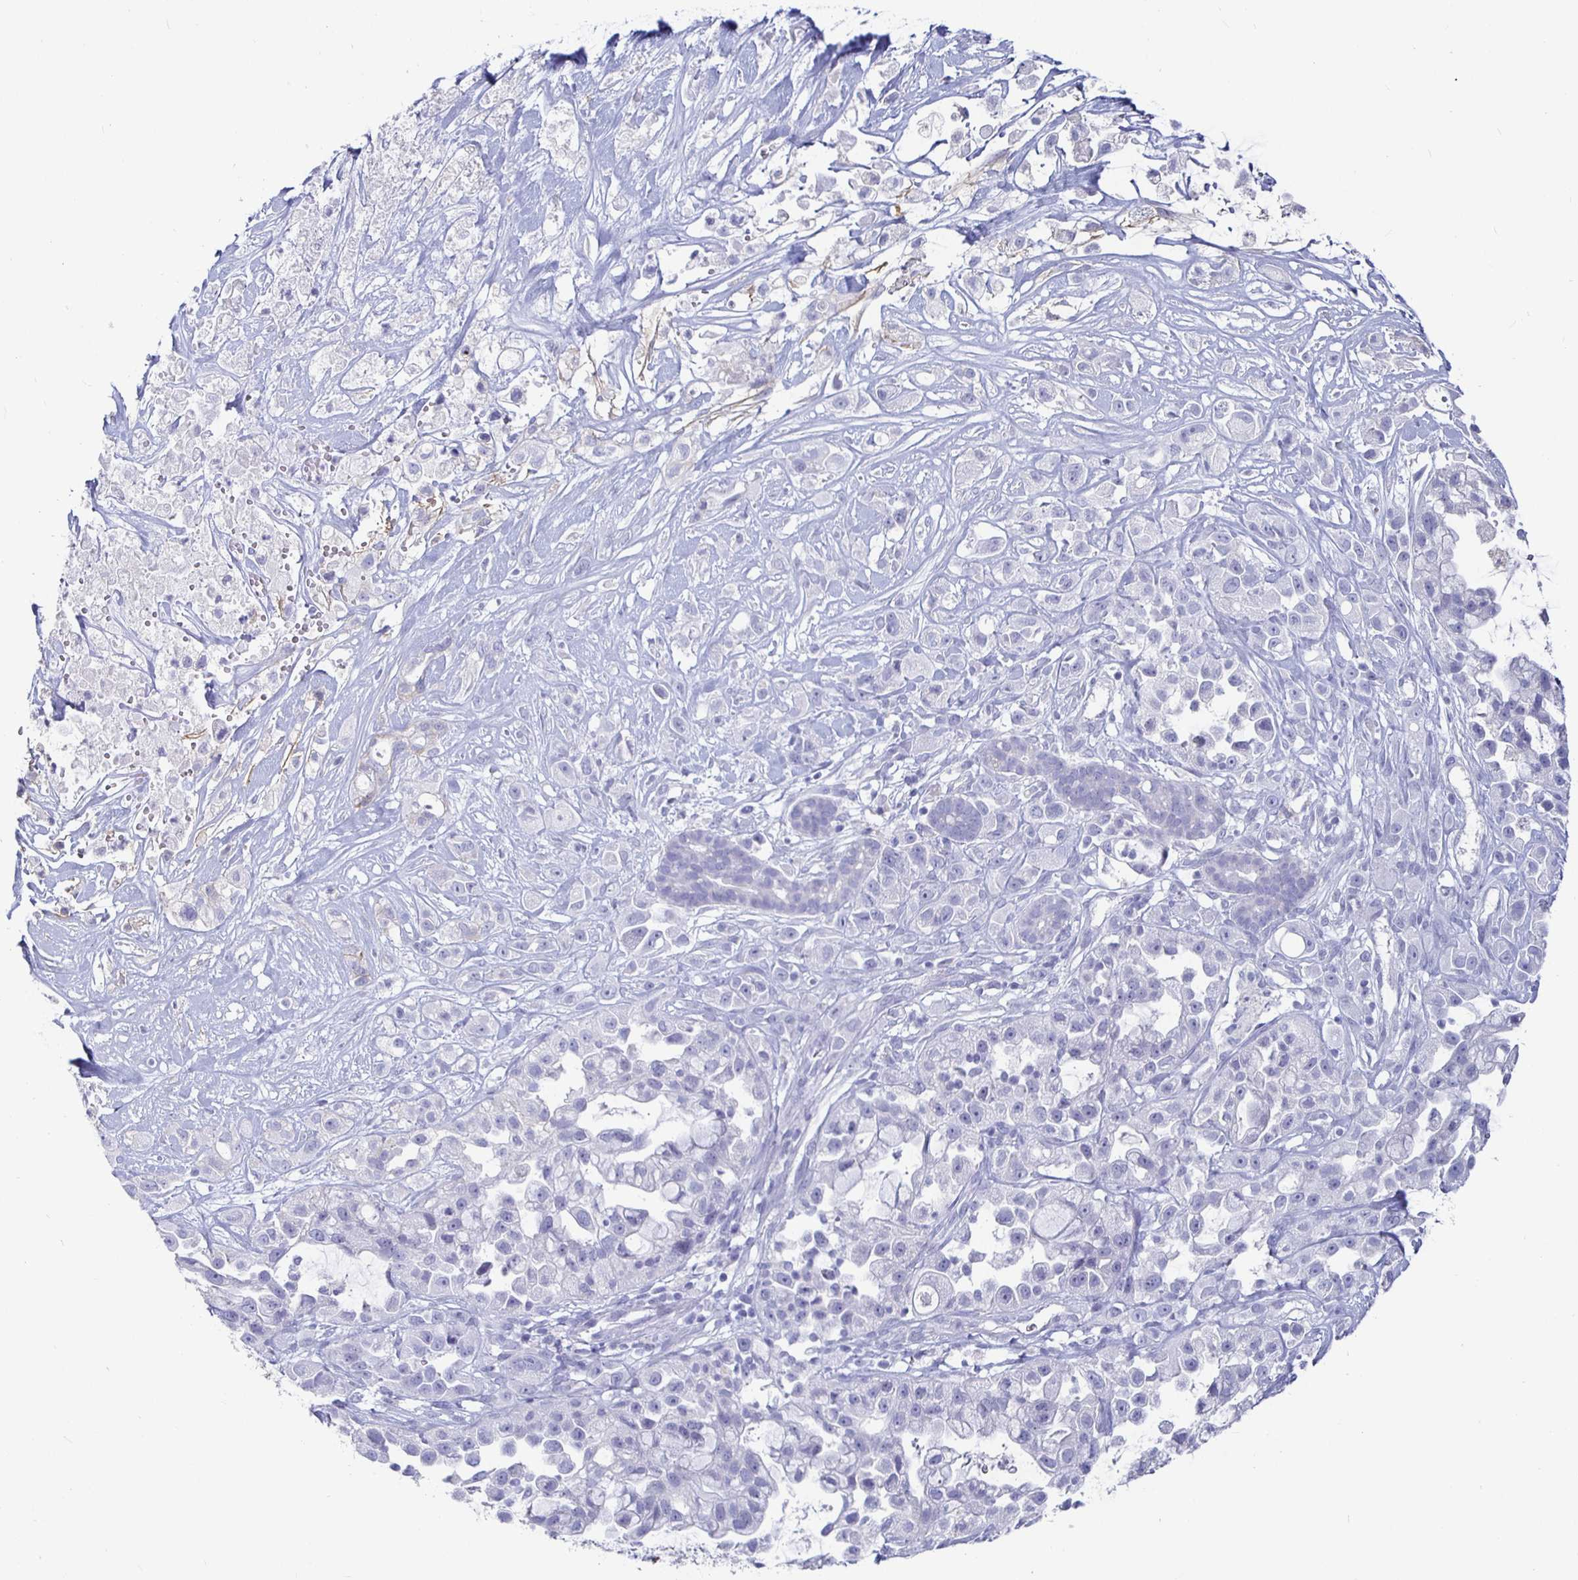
{"staining": {"intensity": "negative", "quantity": "none", "location": "none"}, "tissue": "pancreatic cancer", "cell_type": "Tumor cells", "image_type": "cancer", "snomed": [{"axis": "morphology", "description": "Adenocarcinoma, NOS"}, {"axis": "topography", "description": "Pancreas"}], "caption": "A high-resolution image shows IHC staining of pancreatic cancer, which displays no significant positivity in tumor cells.", "gene": "CA9", "patient": {"sex": "male", "age": 44}}